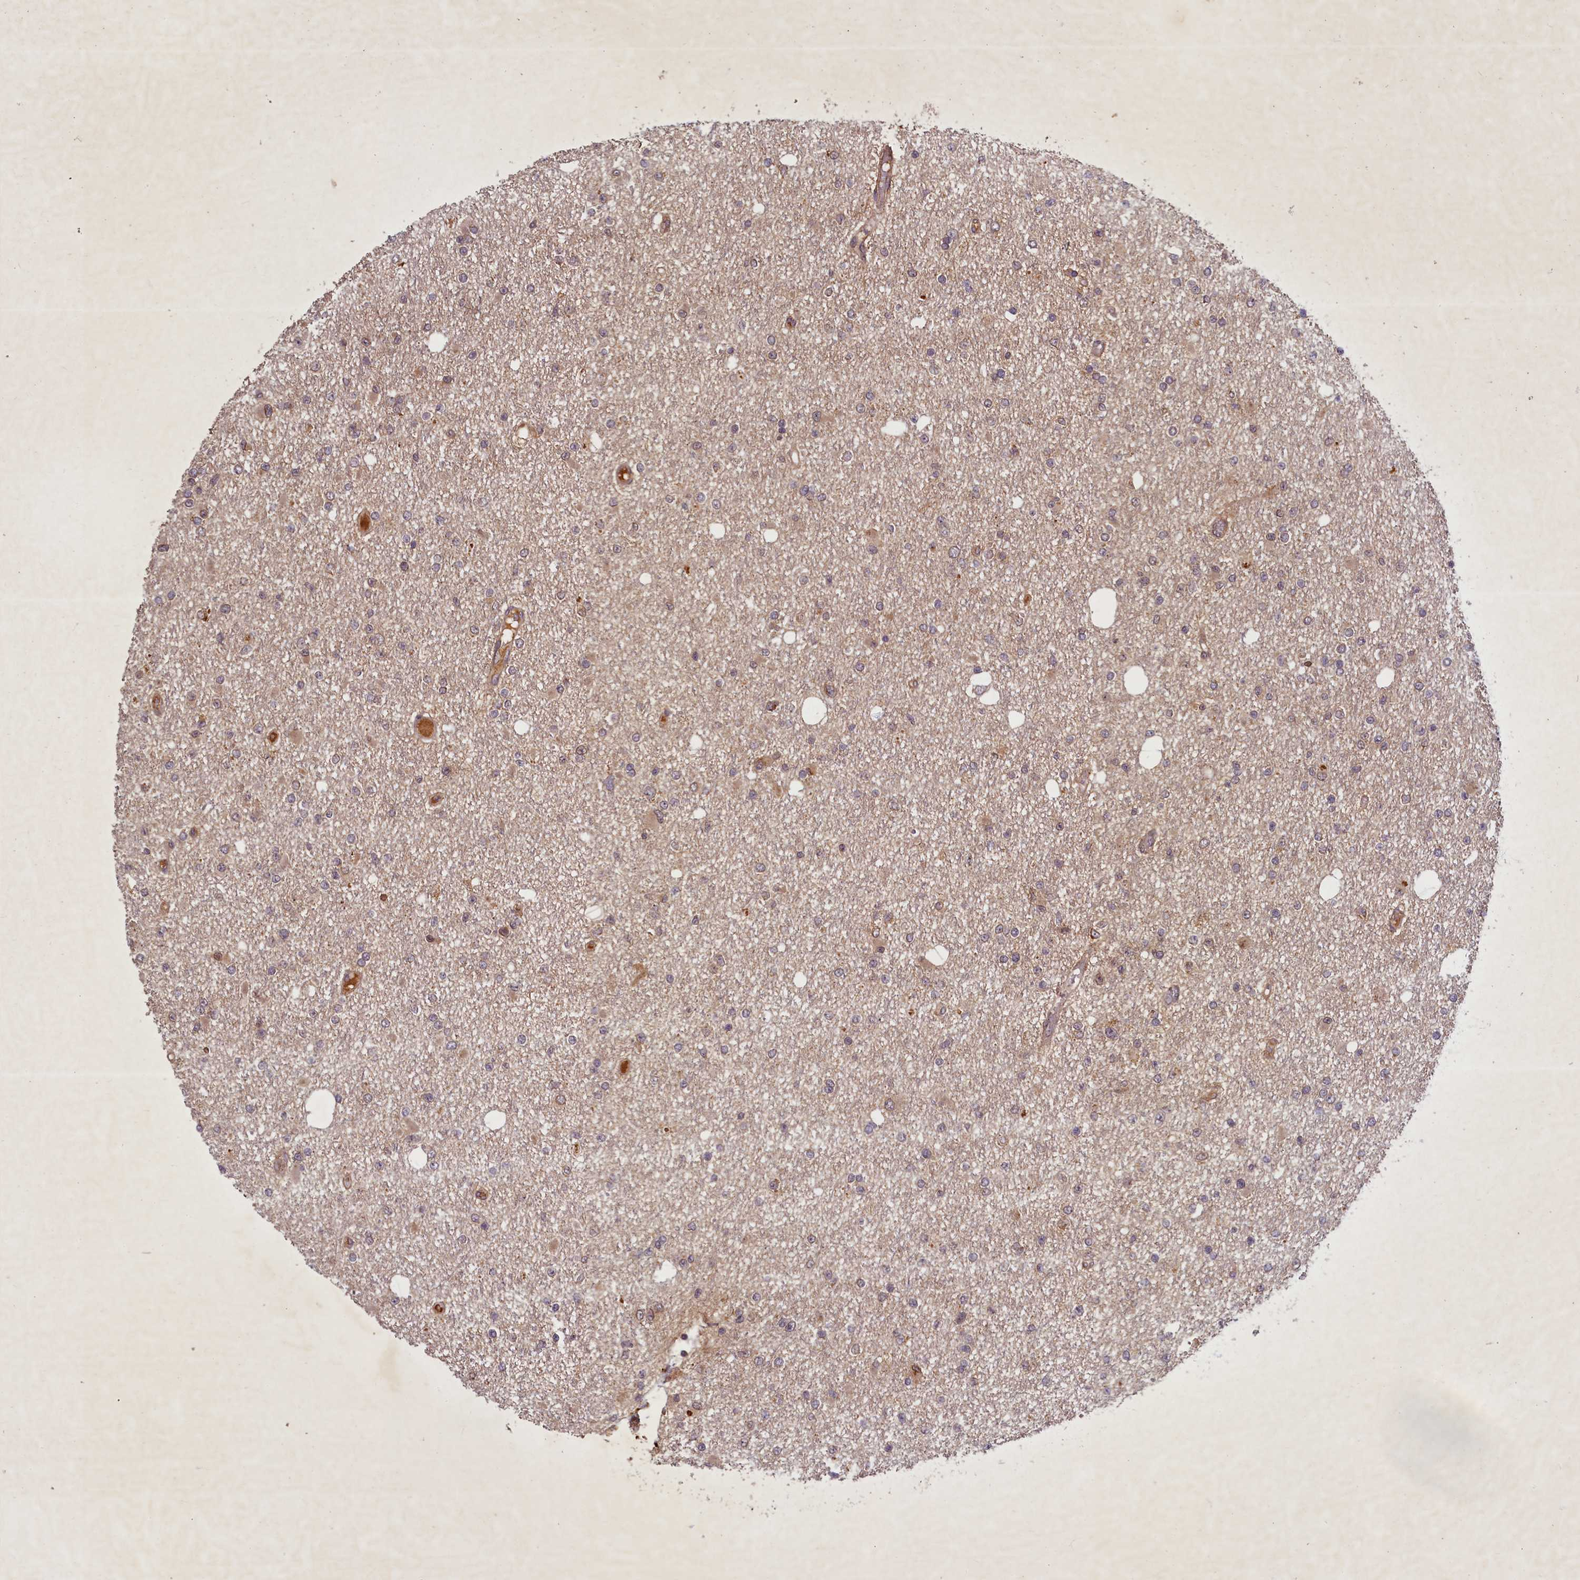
{"staining": {"intensity": "weak", "quantity": "<25%", "location": "cytoplasmic/membranous"}, "tissue": "glioma", "cell_type": "Tumor cells", "image_type": "cancer", "snomed": [{"axis": "morphology", "description": "Glioma, malignant, Low grade"}, {"axis": "topography", "description": "Brain"}], "caption": "Immunohistochemistry histopathology image of neoplastic tissue: human malignant glioma (low-grade) stained with DAB (3,3'-diaminobenzidine) displays no significant protein positivity in tumor cells. The staining is performed using DAB (3,3'-diaminobenzidine) brown chromogen with nuclei counter-stained in using hematoxylin.", "gene": "BICD1", "patient": {"sex": "female", "age": 22}}